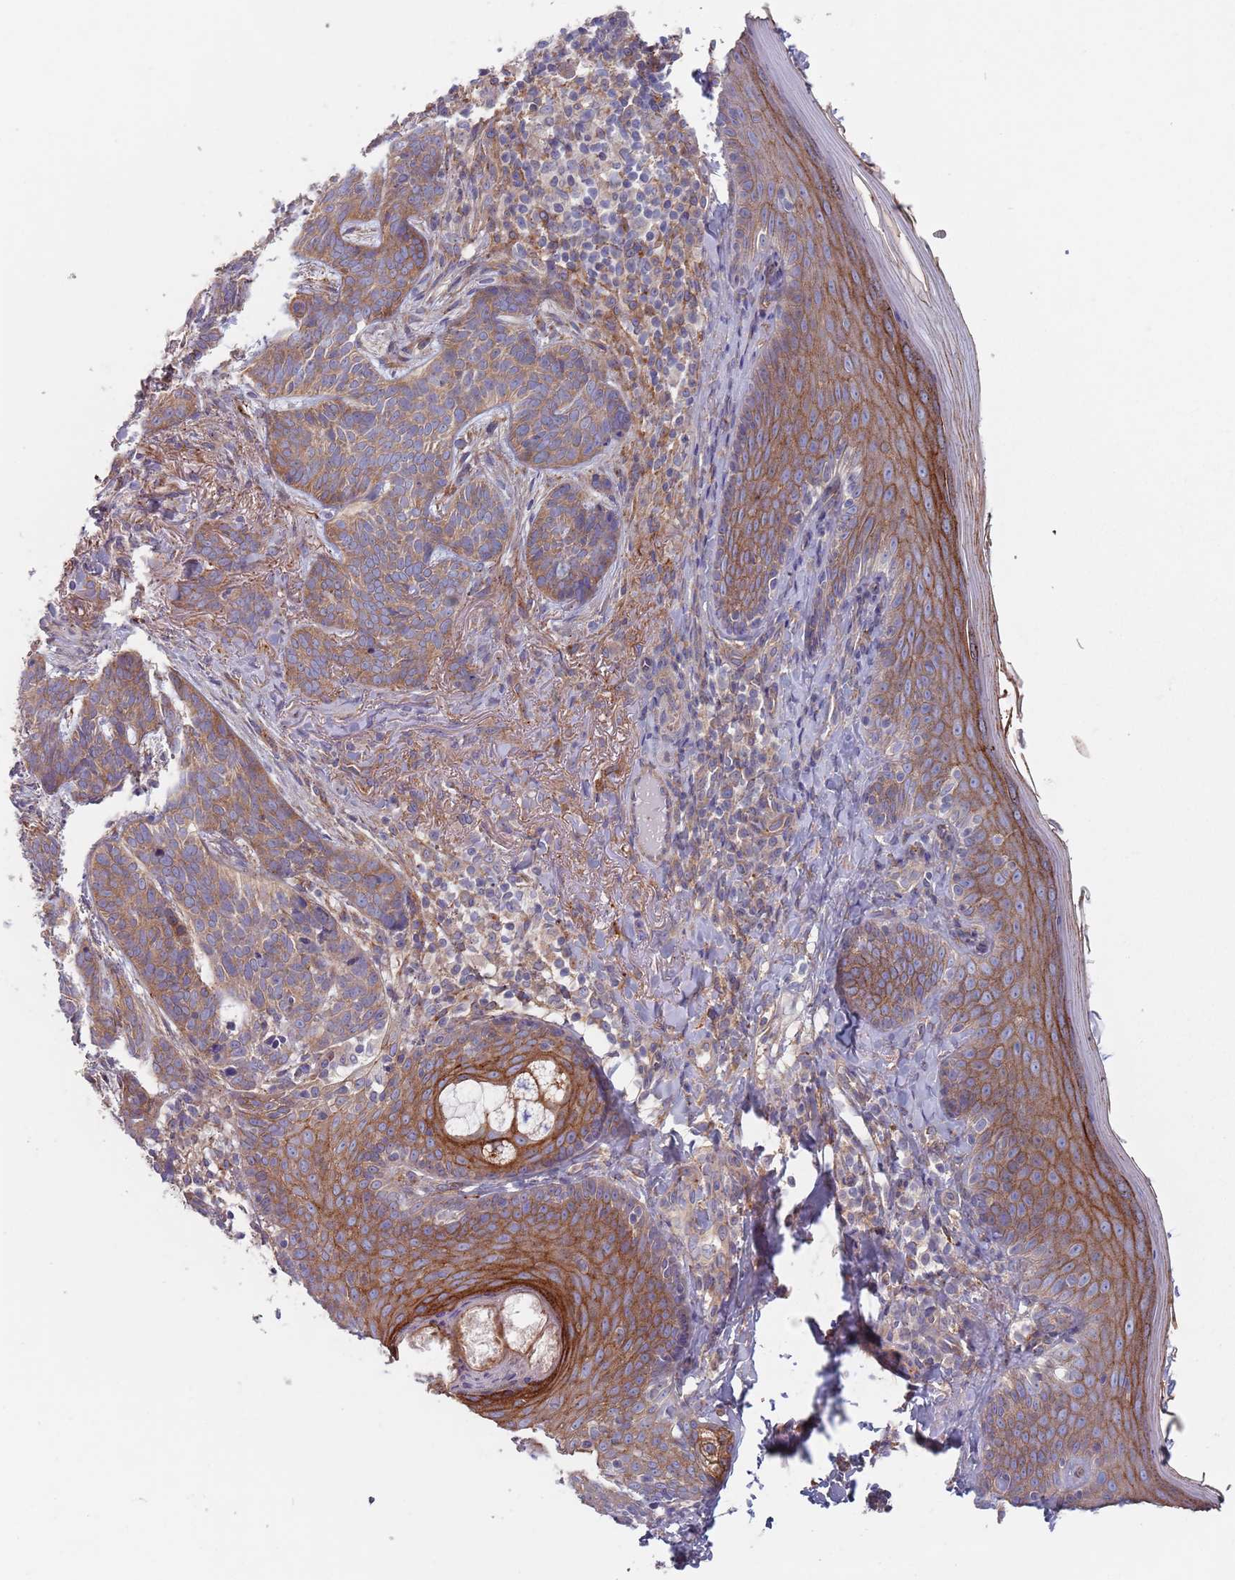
{"staining": {"intensity": "negative", "quantity": "none", "location": "none"}, "tissue": "skin", "cell_type": "Fibroblasts", "image_type": "normal", "snomed": [{"axis": "morphology", "description": "Normal tissue, NOS"}, {"axis": "topography", "description": "Skin"}], "caption": "High power microscopy histopathology image of an immunohistochemistry (IHC) histopathology image of unremarkable skin, revealing no significant staining in fibroblasts.", "gene": "APPL2", "patient": {"sex": "male", "age": 57}}